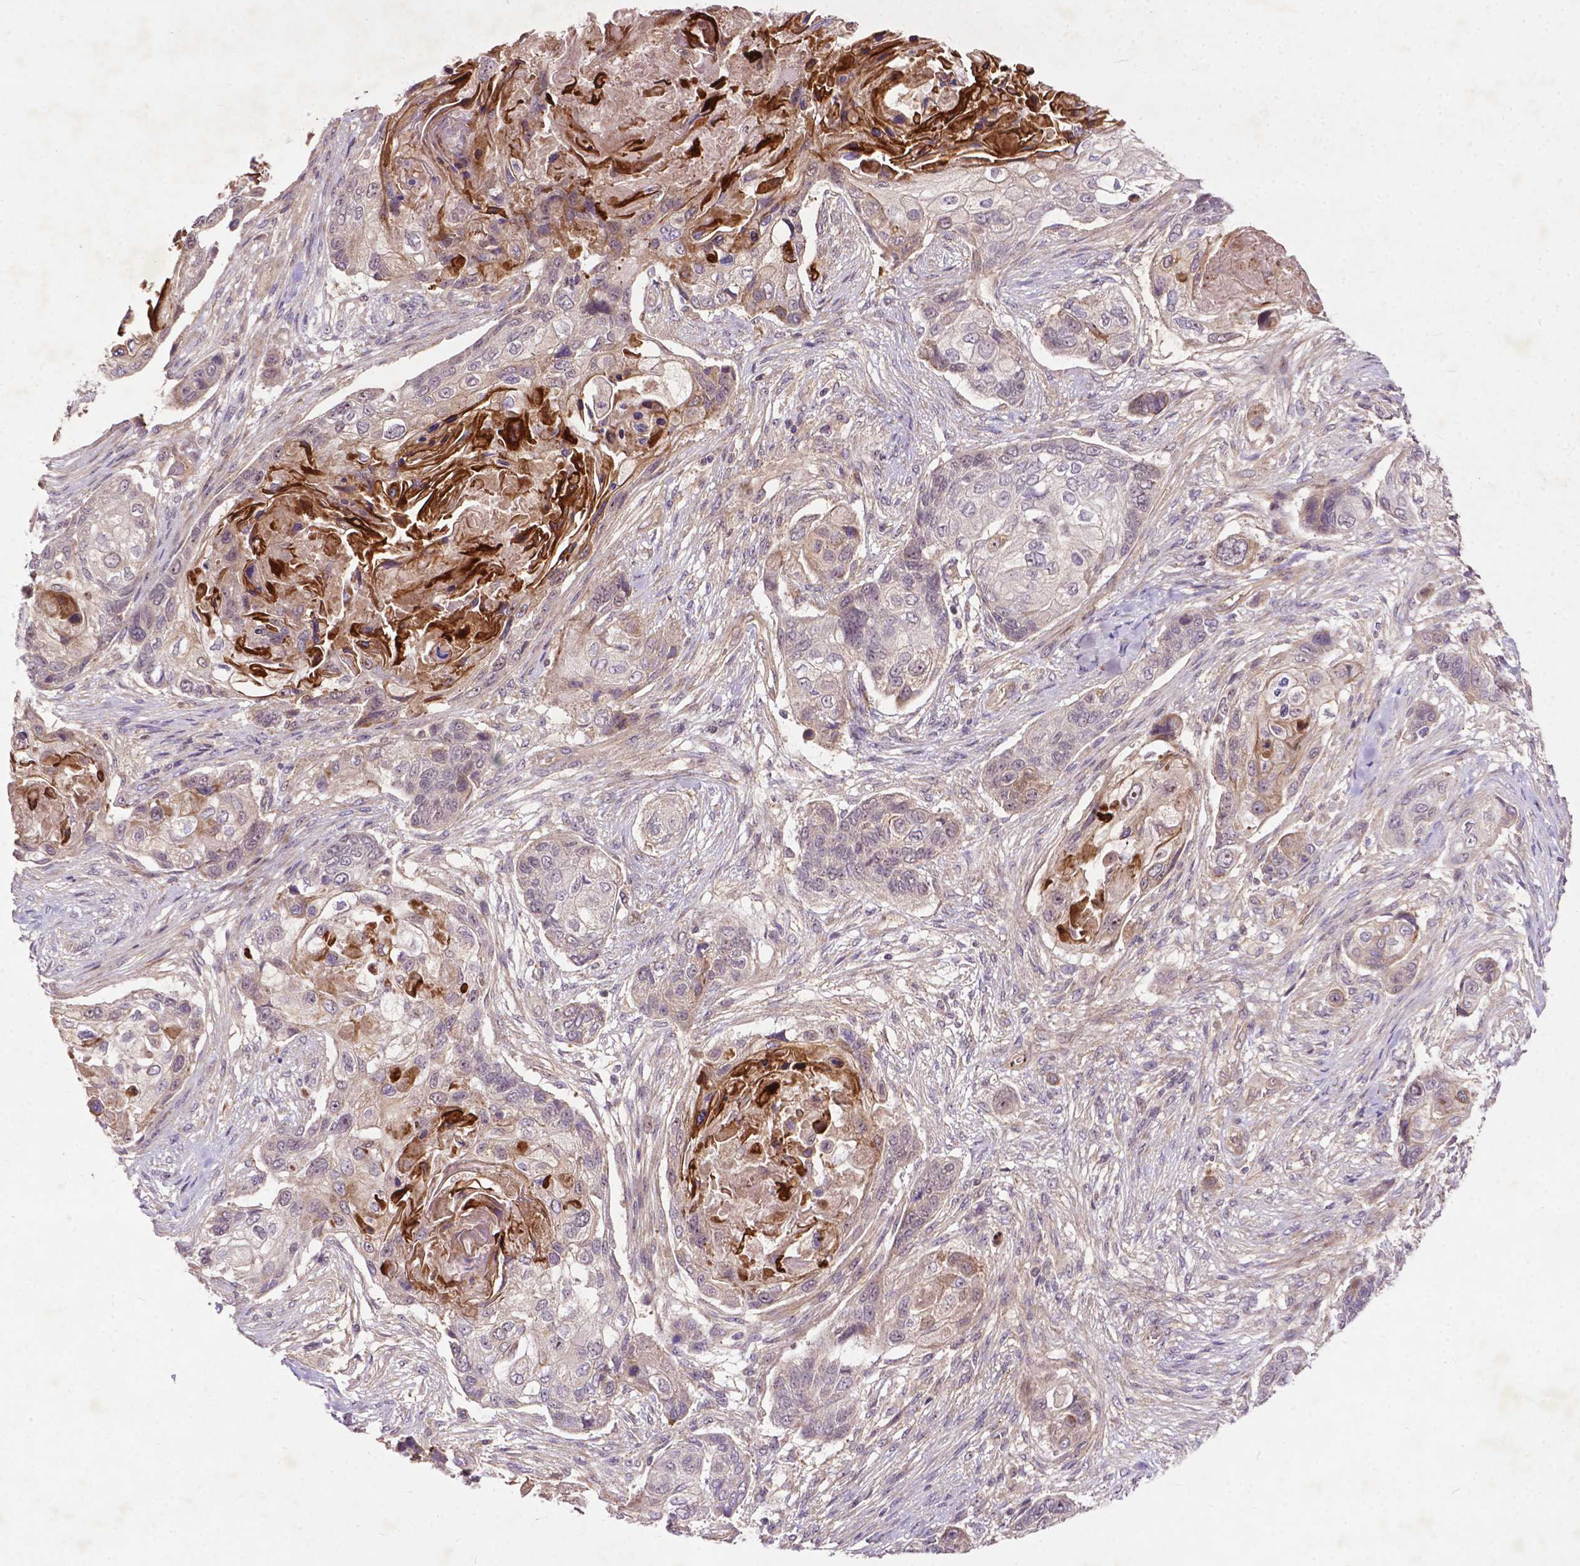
{"staining": {"intensity": "strong", "quantity": "<25%", "location": "cytoplasmic/membranous"}, "tissue": "lung cancer", "cell_type": "Tumor cells", "image_type": "cancer", "snomed": [{"axis": "morphology", "description": "Squamous cell carcinoma, NOS"}, {"axis": "topography", "description": "Lung"}], "caption": "The image exhibits immunohistochemical staining of squamous cell carcinoma (lung). There is strong cytoplasmic/membranous expression is present in about <25% of tumor cells. Nuclei are stained in blue.", "gene": "PARP3", "patient": {"sex": "male", "age": 69}}